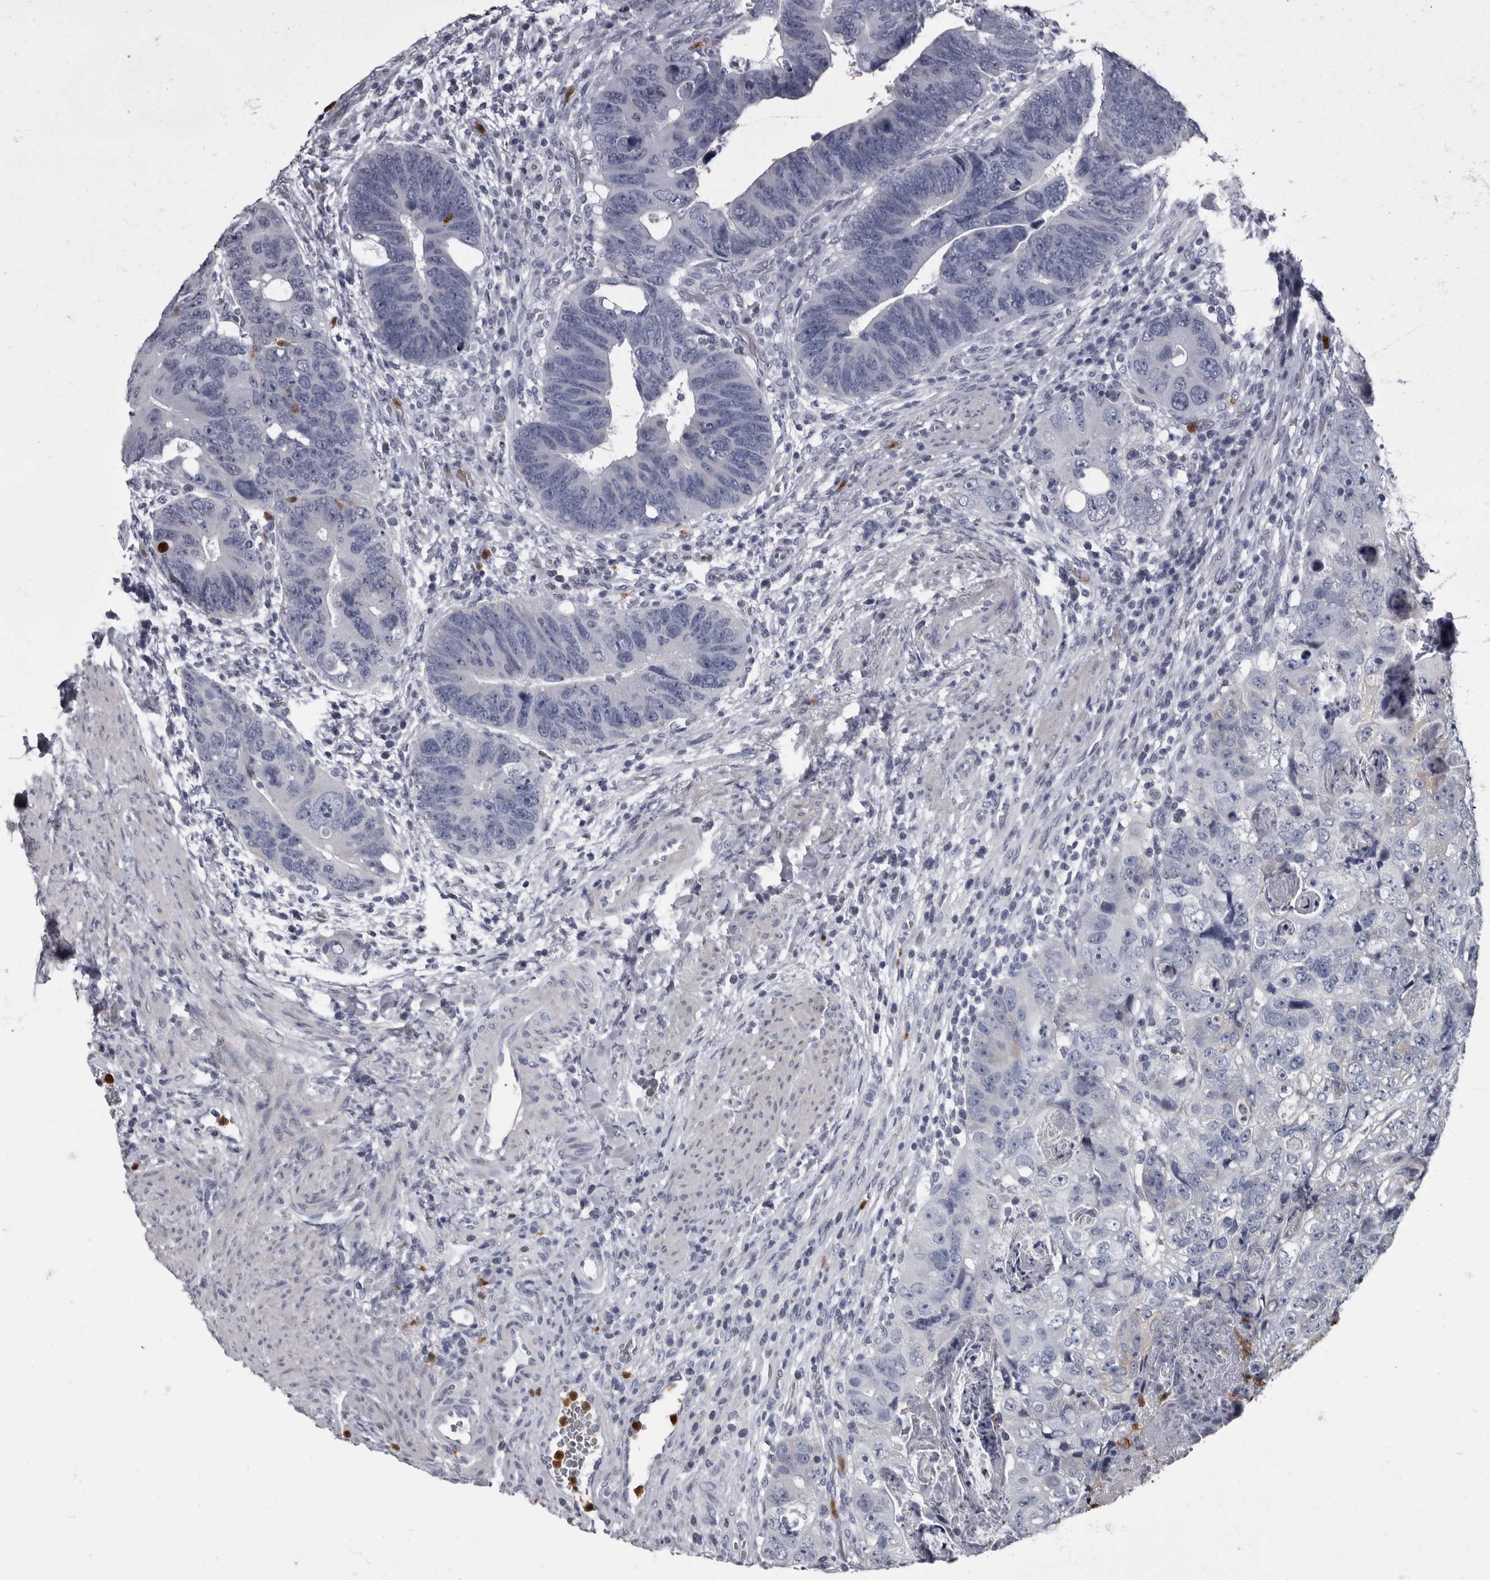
{"staining": {"intensity": "negative", "quantity": "none", "location": "none"}, "tissue": "colorectal cancer", "cell_type": "Tumor cells", "image_type": "cancer", "snomed": [{"axis": "morphology", "description": "Adenocarcinoma, NOS"}, {"axis": "topography", "description": "Rectum"}], "caption": "Immunohistochemistry (IHC) photomicrograph of neoplastic tissue: human adenocarcinoma (colorectal) stained with DAB (3,3'-diaminobenzidine) reveals no significant protein positivity in tumor cells.", "gene": "TPD52L1", "patient": {"sex": "male", "age": 59}}